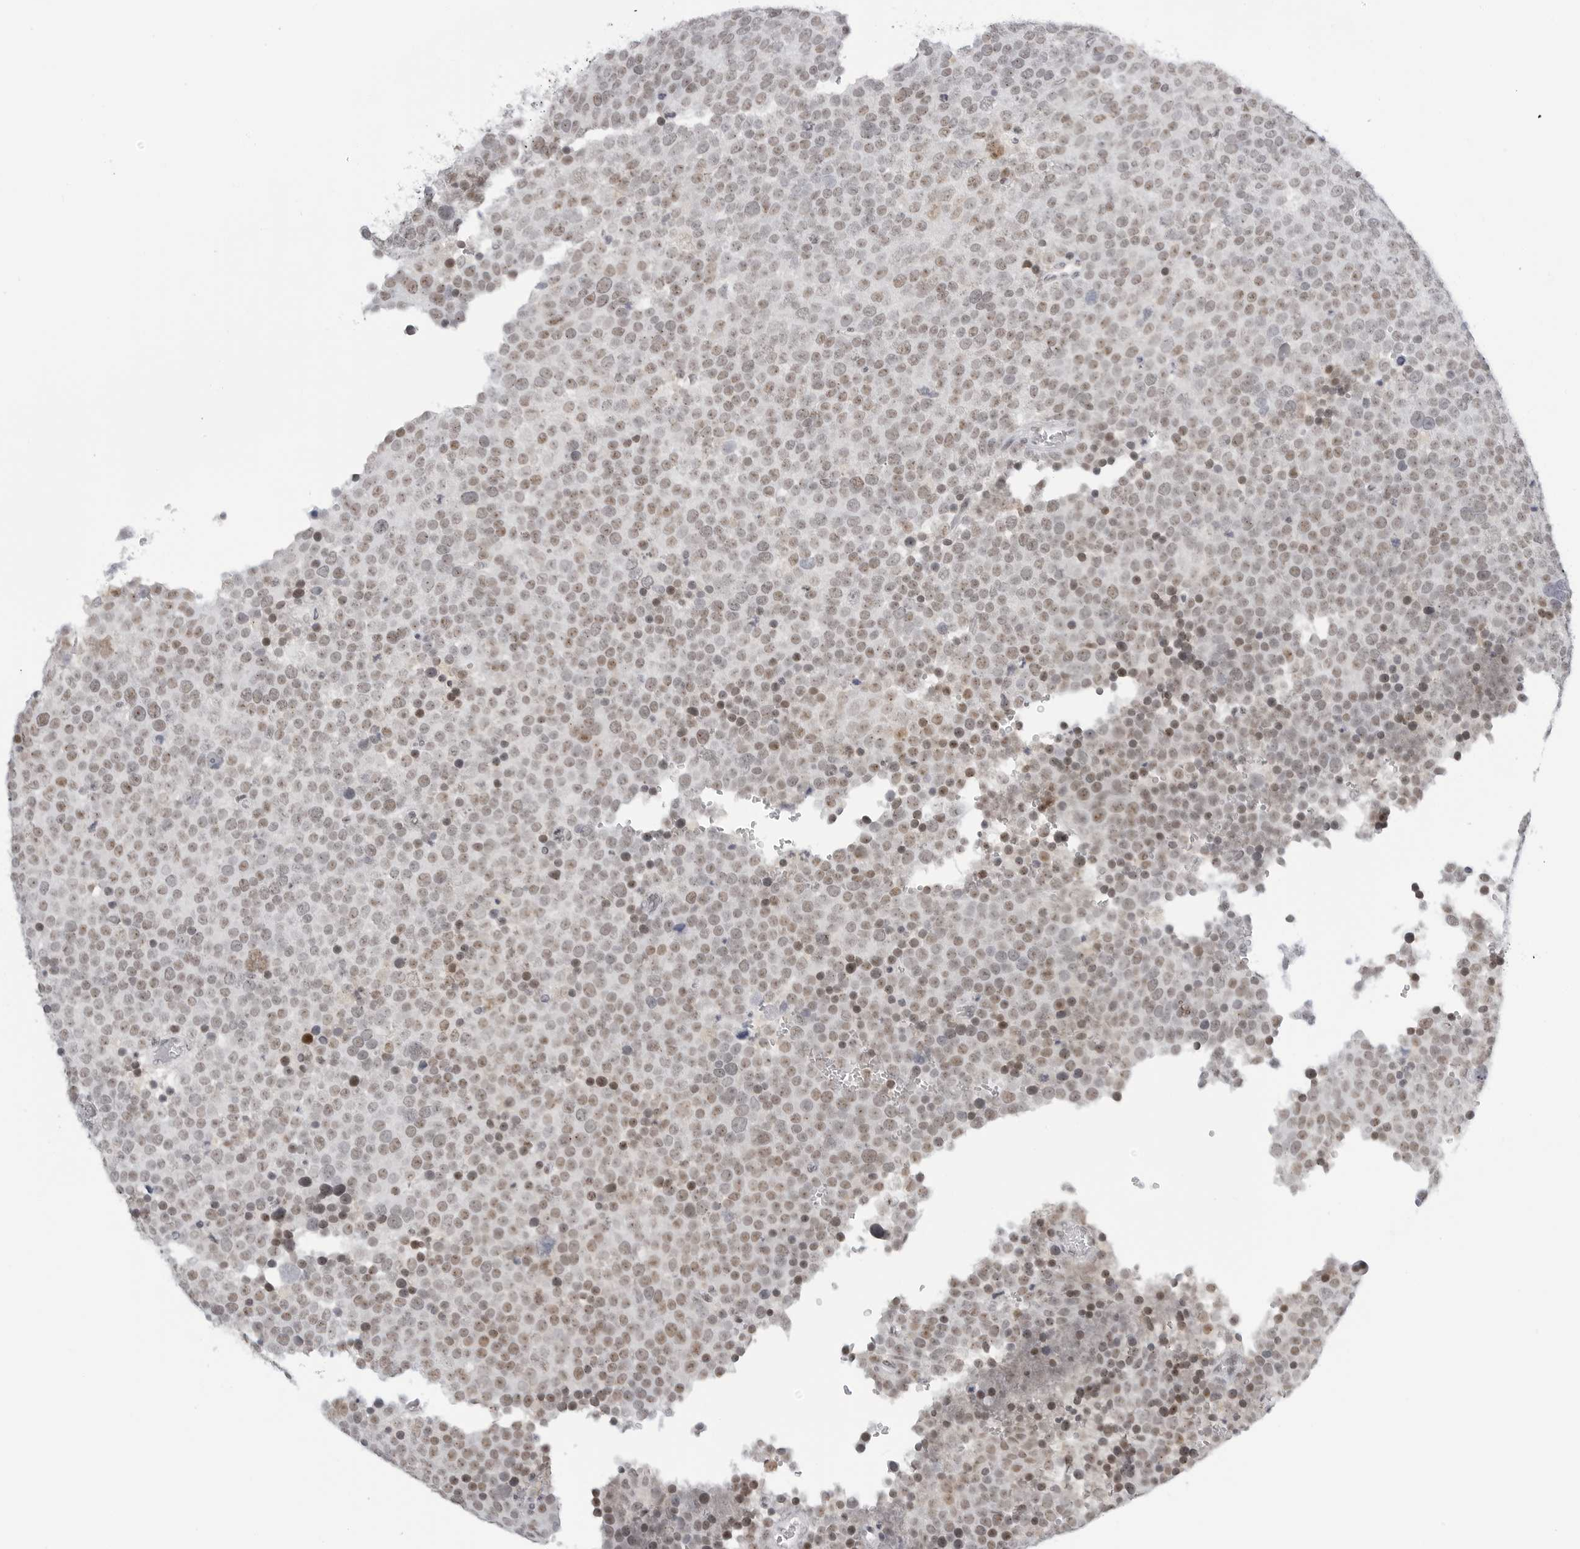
{"staining": {"intensity": "weak", "quantity": ">75%", "location": "nuclear"}, "tissue": "testis cancer", "cell_type": "Tumor cells", "image_type": "cancer", "snomed": [{"axis": "morphology", "description": "Seminoma, NOS"}, {"axis": "topography", "description": "Testis"}], "caption": "Tumor cells demonstrate low levels of weak nuclear positivity in approximately >75% of cells in seminoma (testis). The protein is stained brown, and the nuclei are stained in blue (DAB IHC with brightfield microscopy, high magnification).", "gene": "WRAP53", "patient": {"sex": "male", "age": 71}}